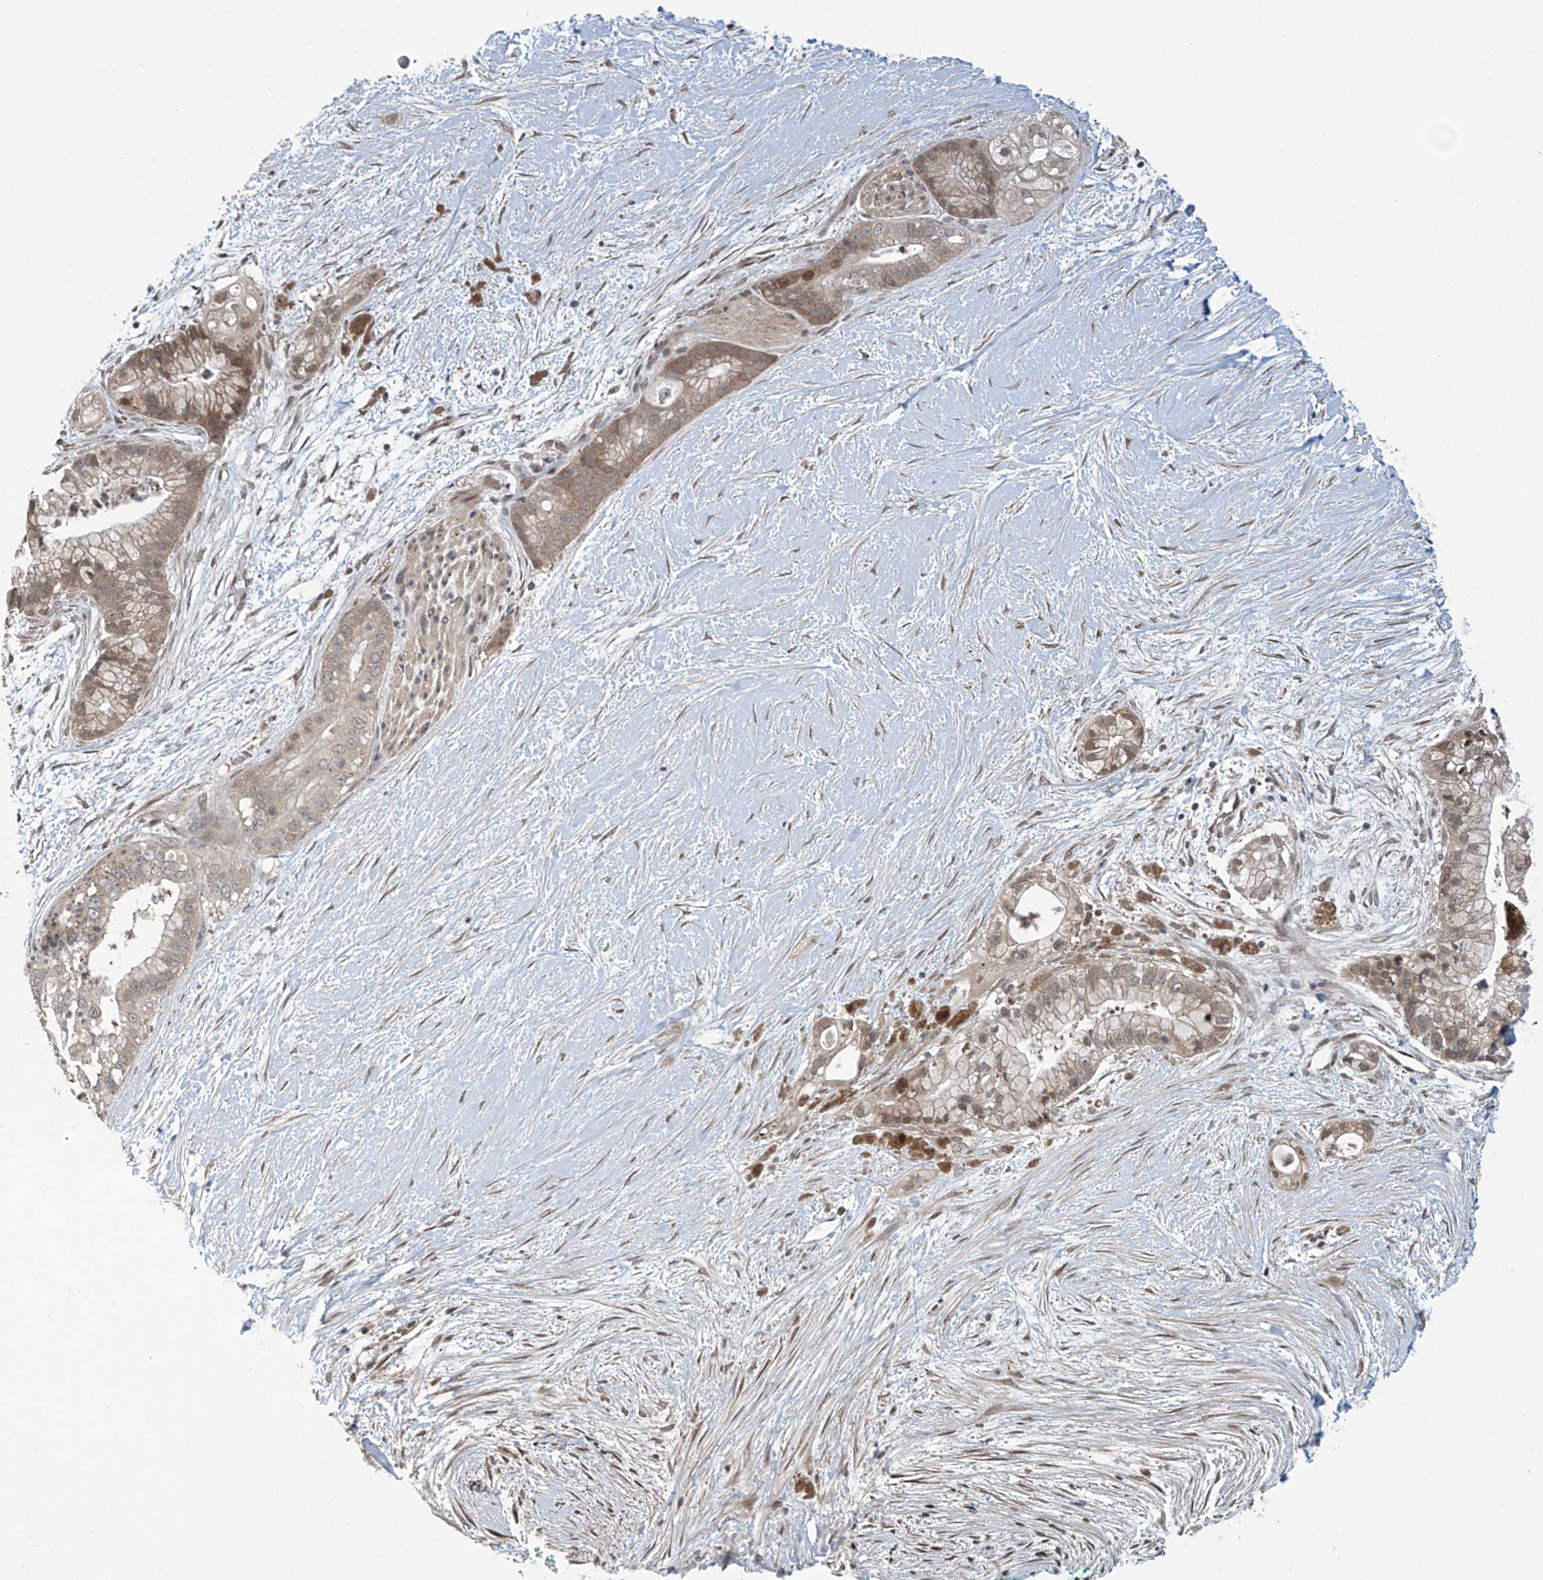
{"staining": {"intensity": "moderate", "quantity": "25%-75%", "location": "cytoplasmic/membranous,nuclear"}, "tissue": "pancreatic cancer", "cell_type": "Tumor cells", "image_type": "cancer", "snomed": [{"axis": "morphology", "description": "Adenocarcinoma, NOS"}, {"axis": "topography", "description": "Pancreas"}], "caption": "IHC of human pancreatic adenocarcinoma demonstrates medium levels of moderate cytoplasmic/membranous and nuclear positivity in about 25%-75% of tumor cells.", "gene": "ABHD13", "patient": {"sex": "male", "age": 53}}